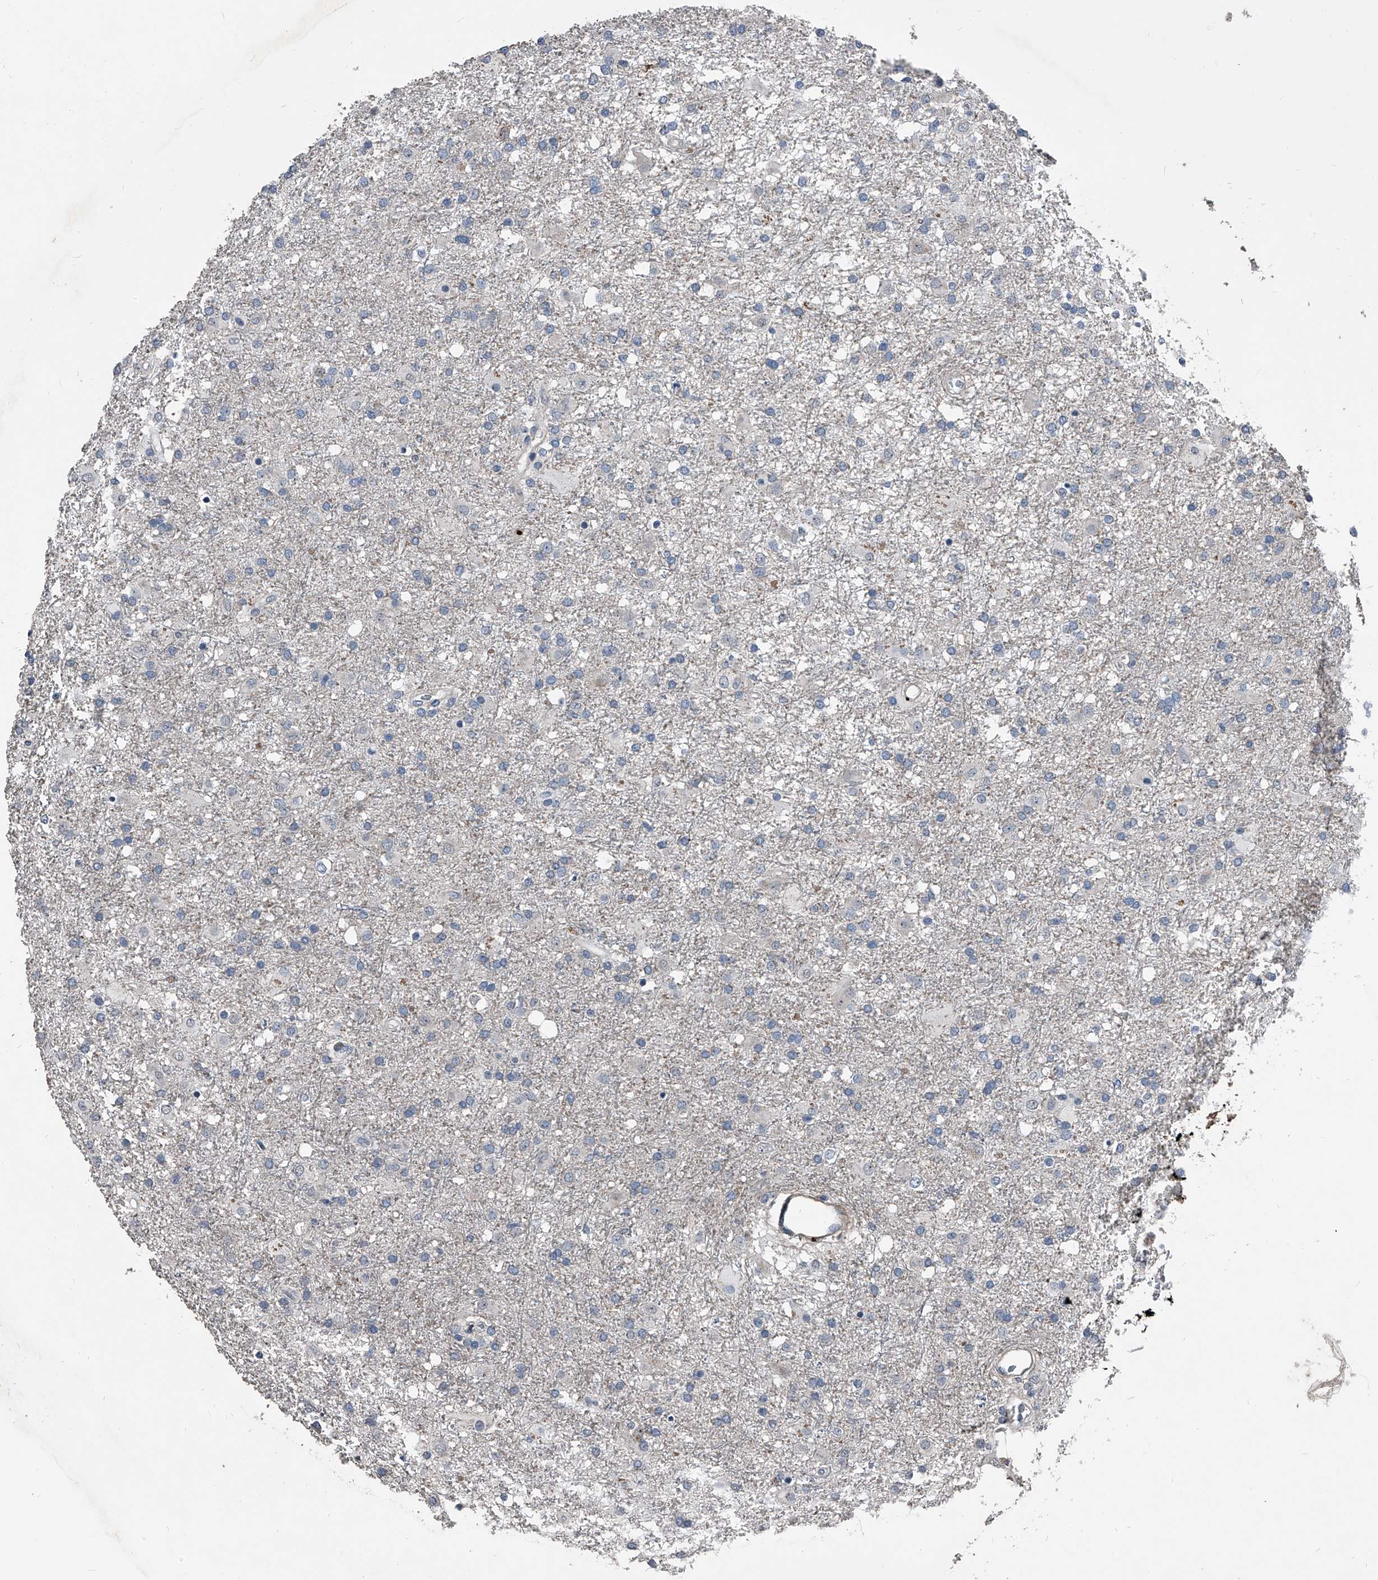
{"staining": {"intensity": "negative", "quantity": "none", "location": "none"}, "tissue": "glioma", "cell_type": "Tumor cells", "image_type": "cancer", "snomed": [{"axis": "morphology", "description": "Glioma, malignant, Low grade"}, {"axis": "topography", "description": "Brain"}], "caption": "DAB (3,3'-diaminobenzidine) immunohistochemical staining of malignant low-grade glioma reveals no significant expression in tumor cells.", "gene": "PHACTR1", "patient": {"sex": "male", "age": 65}}